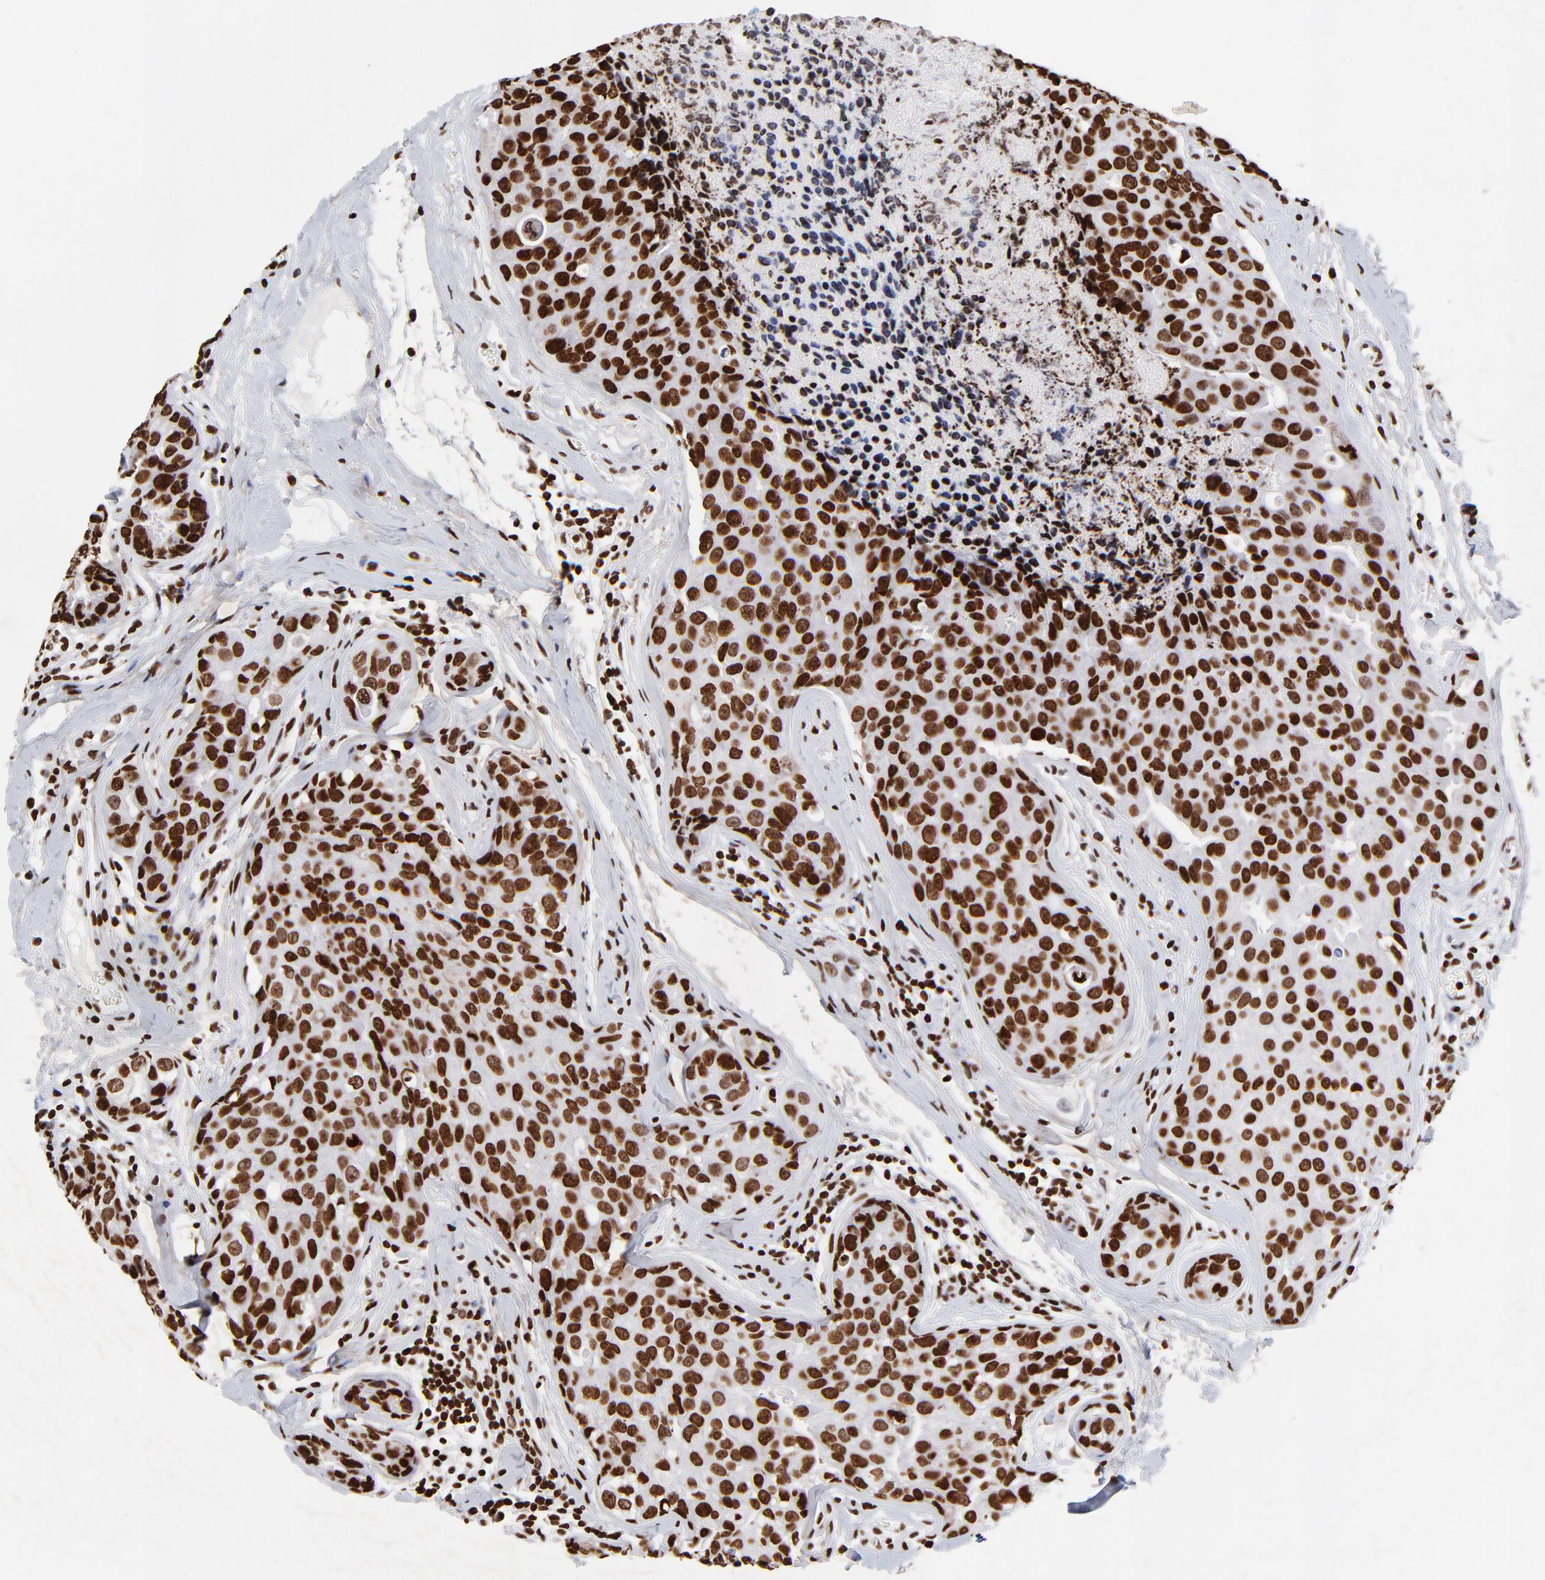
{"staining": {"intensity": "strong", "quantity": ">75%", "location": "nuclear"}, "tissue": "breast cancer", "cell_type": "Tumor cells", "image_type": "cancer", "snomed": [{"axis": "morphology", "description": "Duct carcinoma"}, {"axis": "topography", "description": "Breast"}], "caption": "Tumor cells show high levels of strong nuclear staining in about >75% of cells in human intraductal carcinoma (breast). The protein is shown in brown color, while the nuclei are stained blue.", "gene": "FBH1", "patient": {"sex": "female", "age": 24}}